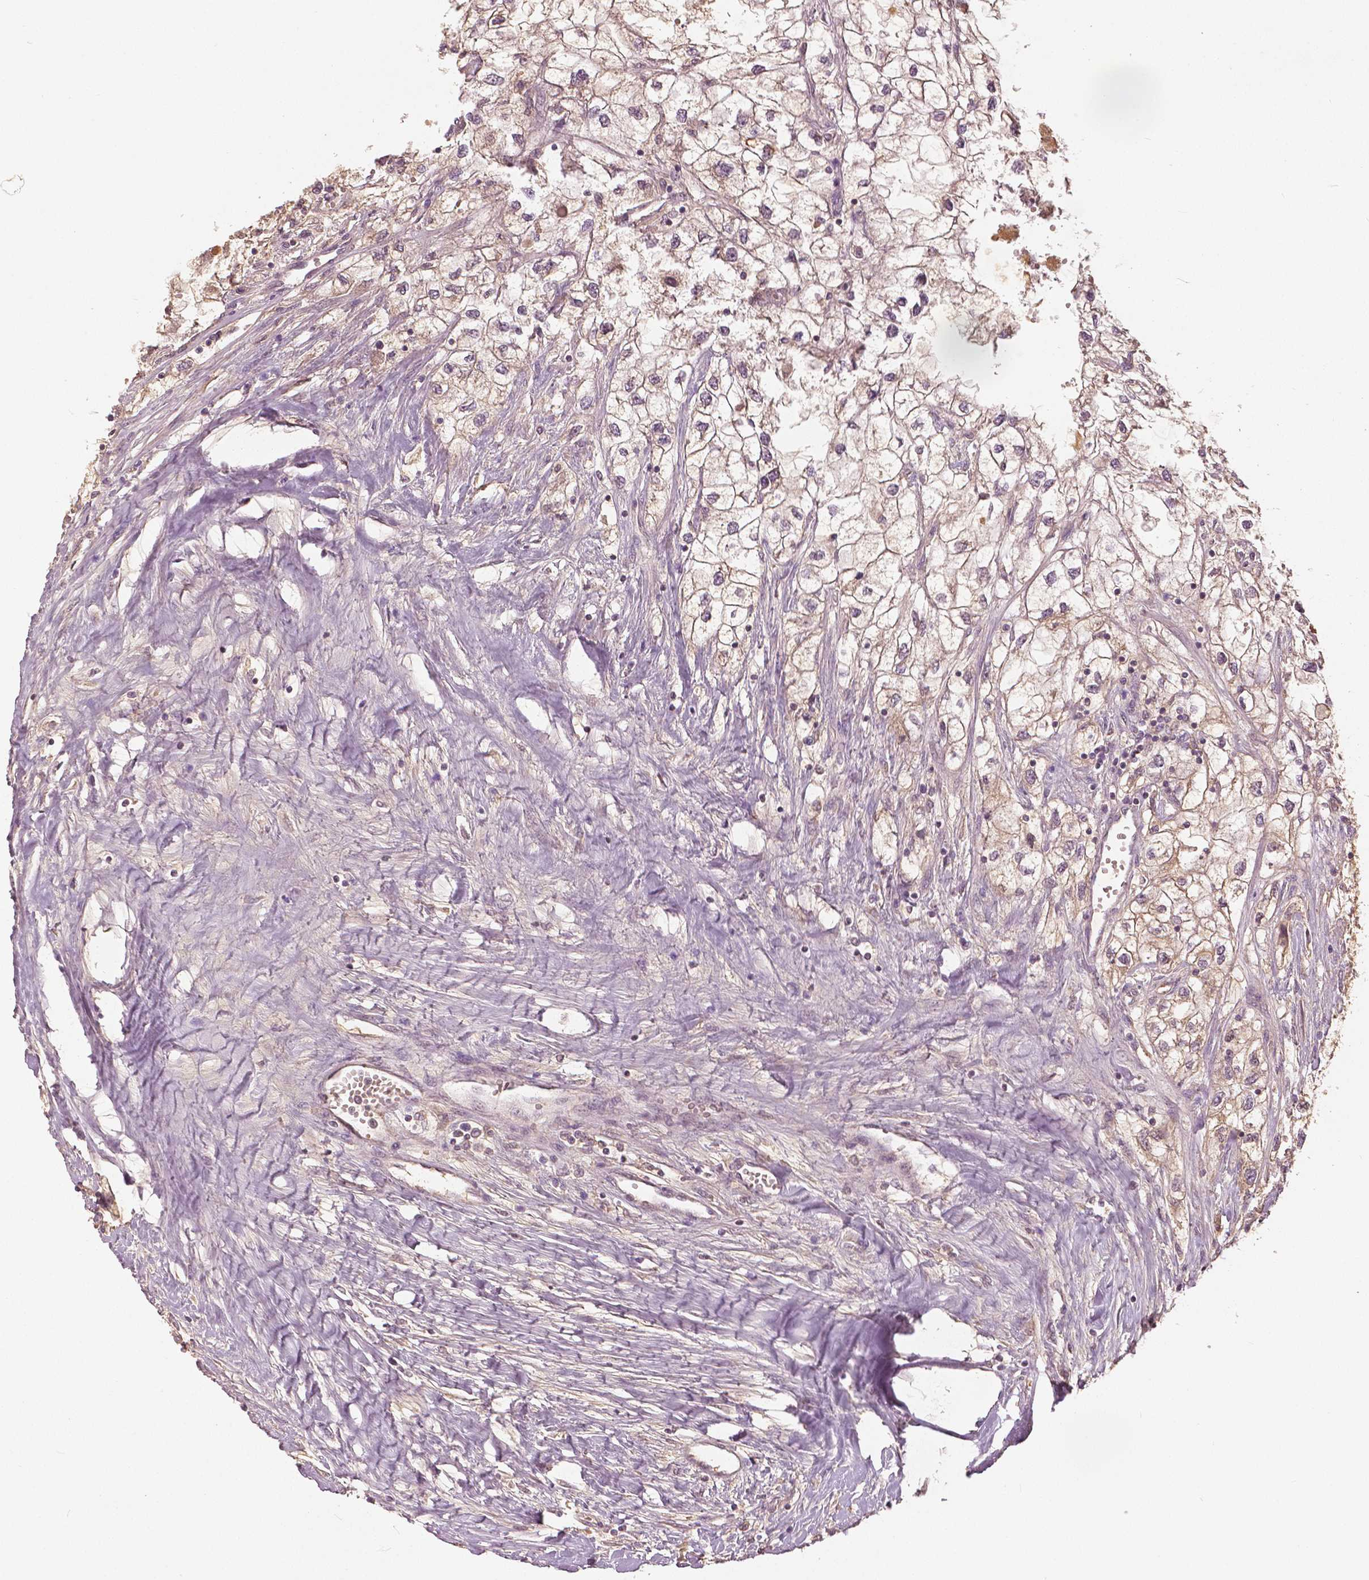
{"staining": {"intensity": "weak", "quantity": "25%-75%", "location": "cytoplasmic/membranous"}, "tissue": "renal cancer", "cell_type": "Tumor cells", "image_type": "cancer", "snomed": [{"axis": "morphology", "description": "Adenocarcinoma, NOS"}, {"axis": "topography", "description": "Kidney"}], "caption": "Human renal cancer (adenocarcinoma) stained with a protein marker demonstrates weak staining in tumor cells.", "gene": "ANGPTL4", "patient": {"sex": "male", "age": 59}}